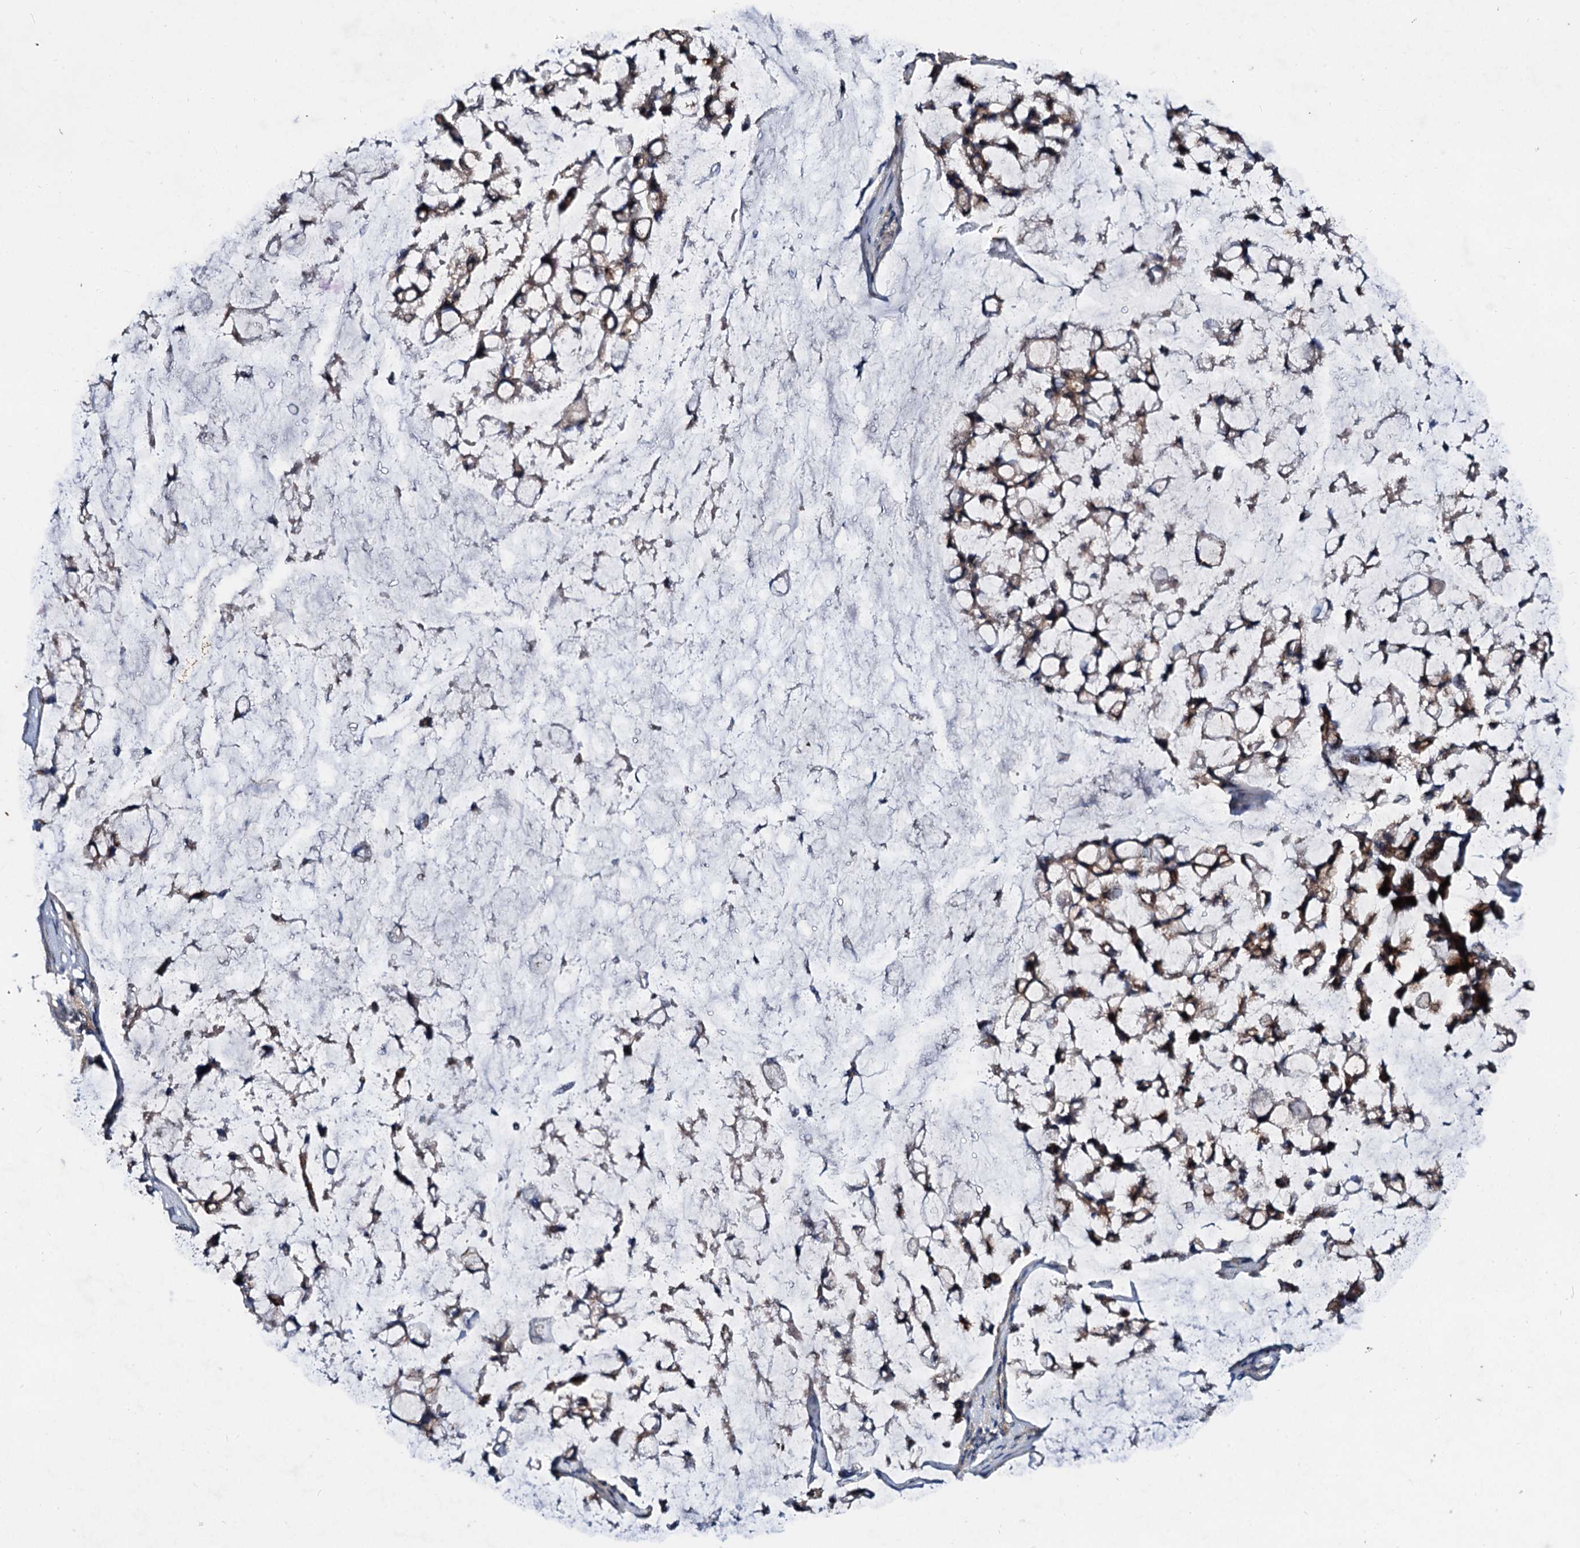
{"staining": {"intensity": "weak", "quantity": "25%-75%", "location": "cytoplasmic/membranous"}, "tissue": "stomach cancer", "cell_type": "Tumor cells", "image_type": "cancer", "snomed": [{"axis": "morphology", "description": "Adenocarcinoma, NOS"}, {"axis": "topography", "description": "Stomach, lower"}], "caption": "Stomach cancer (adenocarcinoma) stained with a protein marker shows weak staining in tumor cells.", "gene": "FIBIN", "patient": {"sex": "male", "age": 67}}